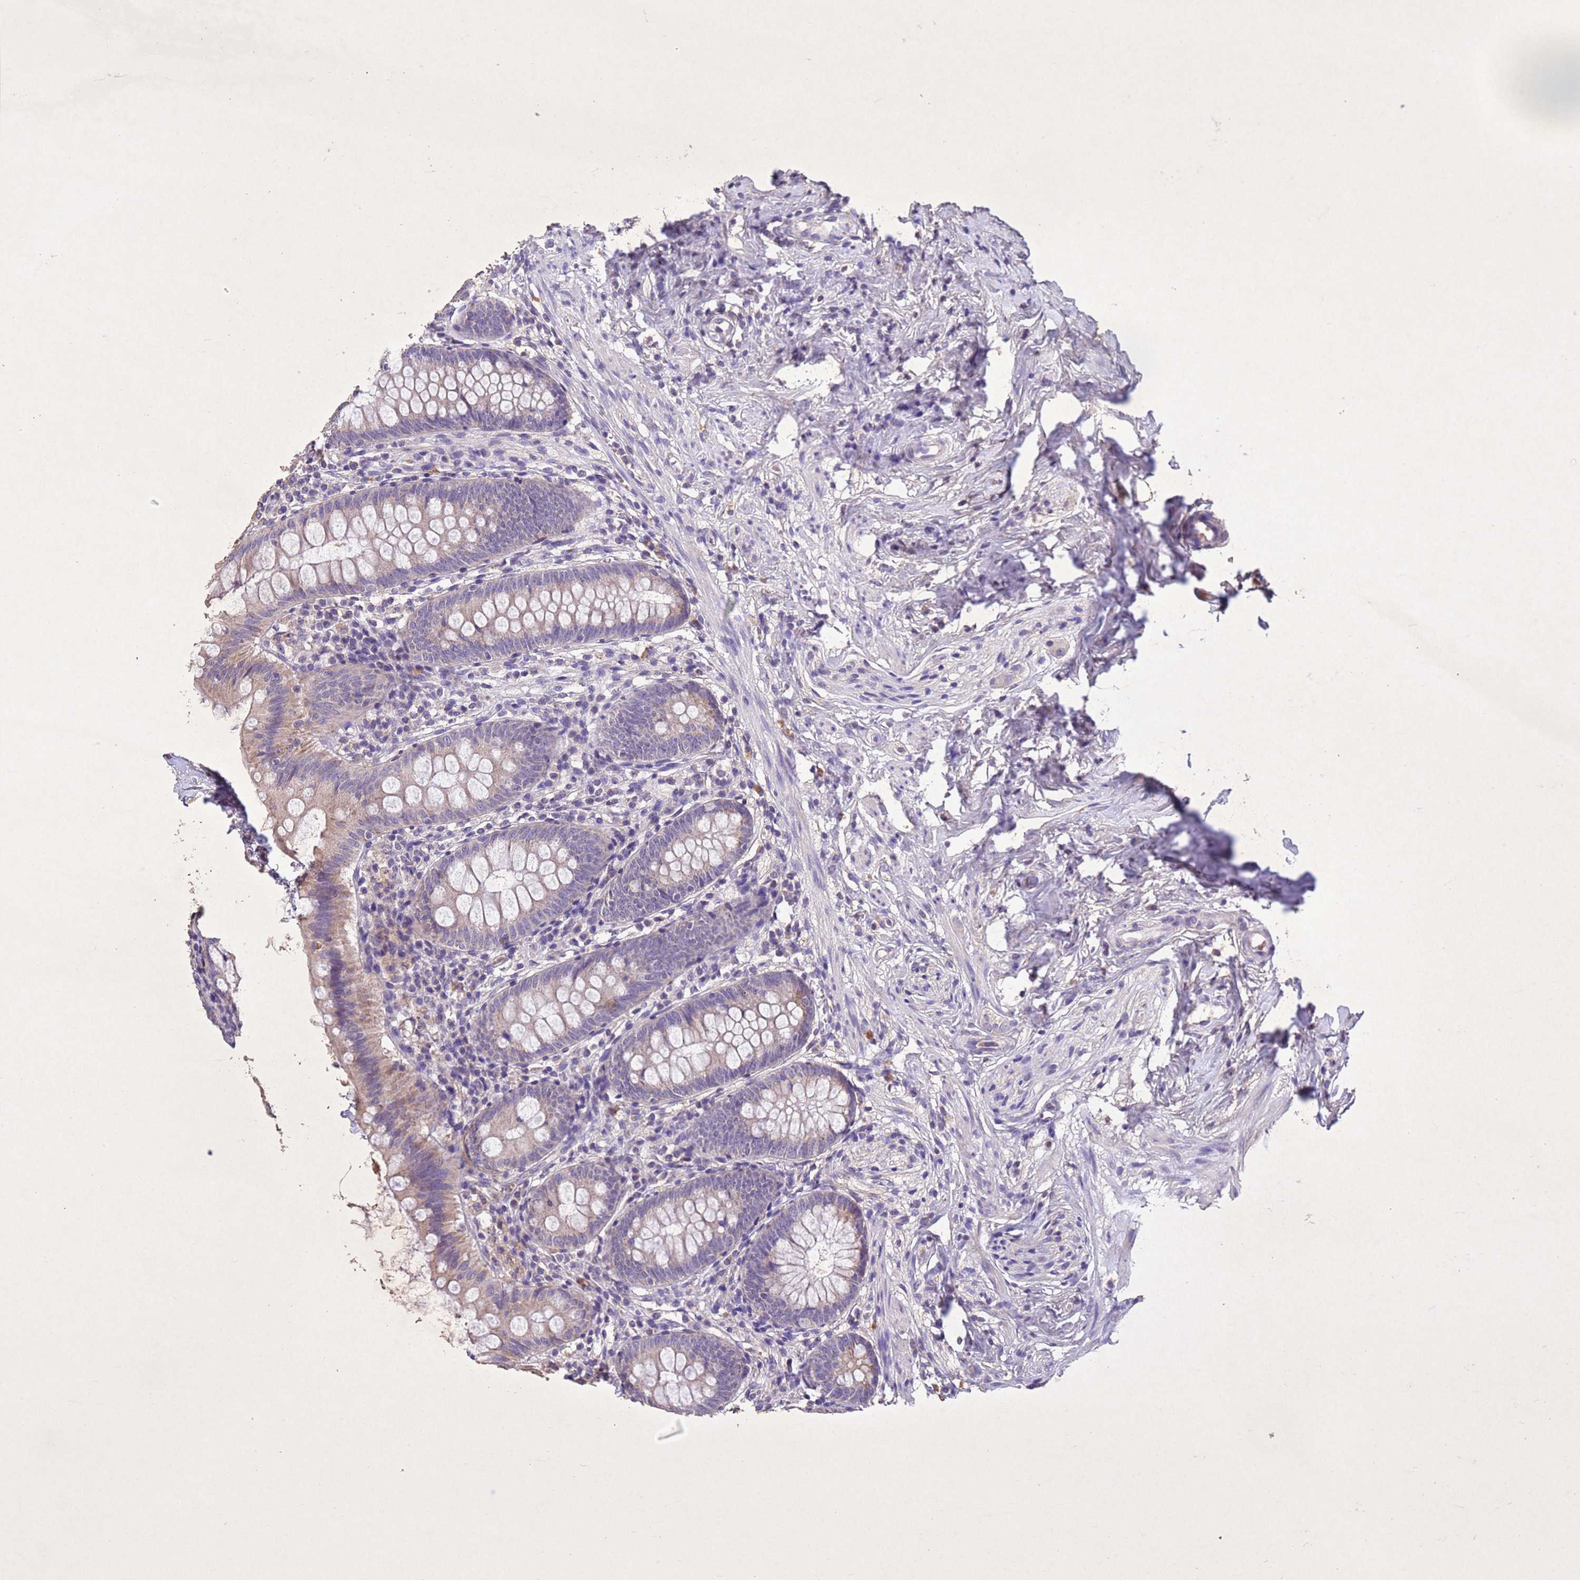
{"staining": {"intensity": "weak", "quantity": "<25%", "location": "cytoplasmic/membranous"}, "tissue": "appendix", "cell_type": "Glandular cells", "image_type": "normal", "snomed": [{"axis": "morphology", "description": "Normal tissue, NOS"}, {"axis": "topography", "description": "Appendix"}], "caption": "High power microscopy image of an immunohistochemistry micrograph of unremarkable appendix, revealing no significant expression in glandular cells. (DAB IHC with hematoxylin counter stain).", "gene": "NLRP11", "patient": {"sex": "female", "age": 51}}